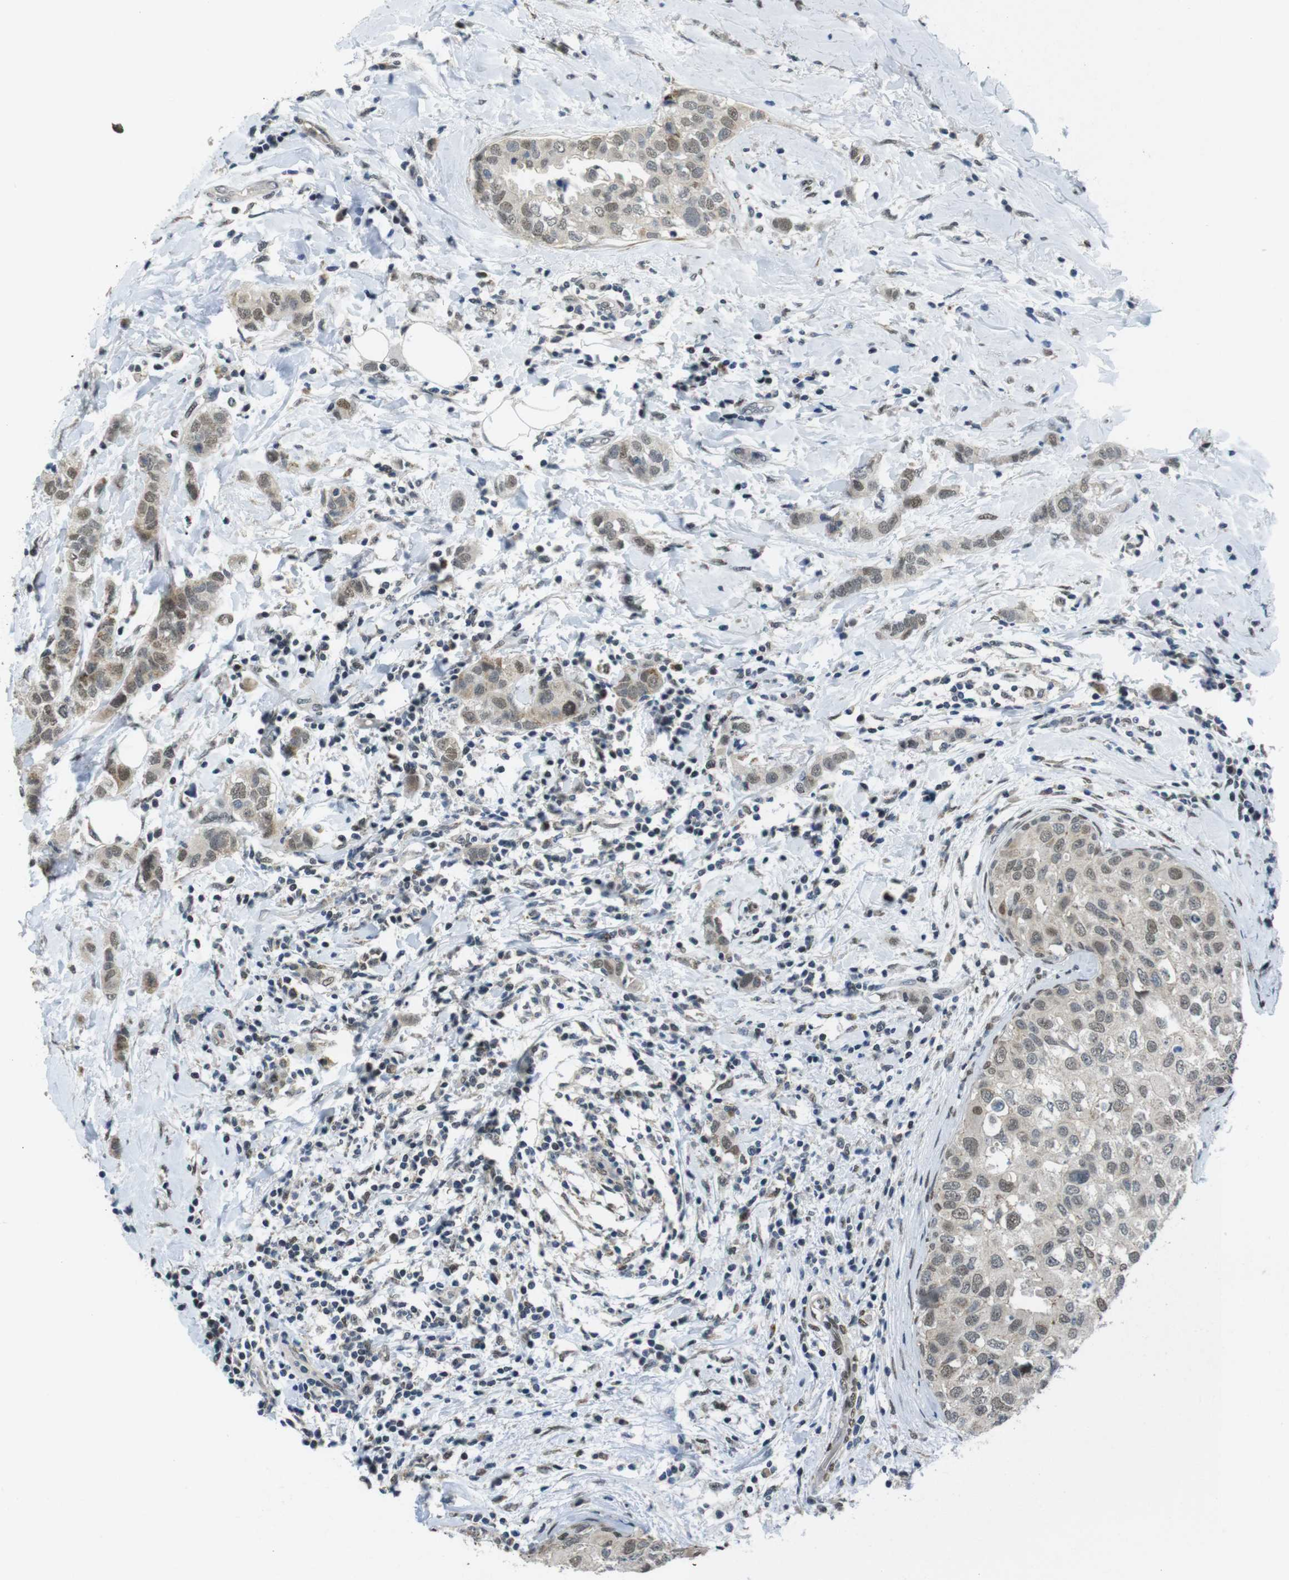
{"staining": {"intensity": "weak", "quantity": ">75%", "location": "cytoplasmic/membranous,nuclear"}, "tissue": "breast cancer", "cell_type": "Tumor cells", "image_type": "cancer", "snomed": [{"axis": "morphology", "description": "Duct carcinoma"}, {"axis": "topography", "description": "Breast"}], "caption": "Tumor cells show low levels of weak cytoplasmic/membranous and nuclear staining in about >75% of cells in human breast cancer.", "gene": "USP7", "patient": {"sex": "female", "age": 50}}